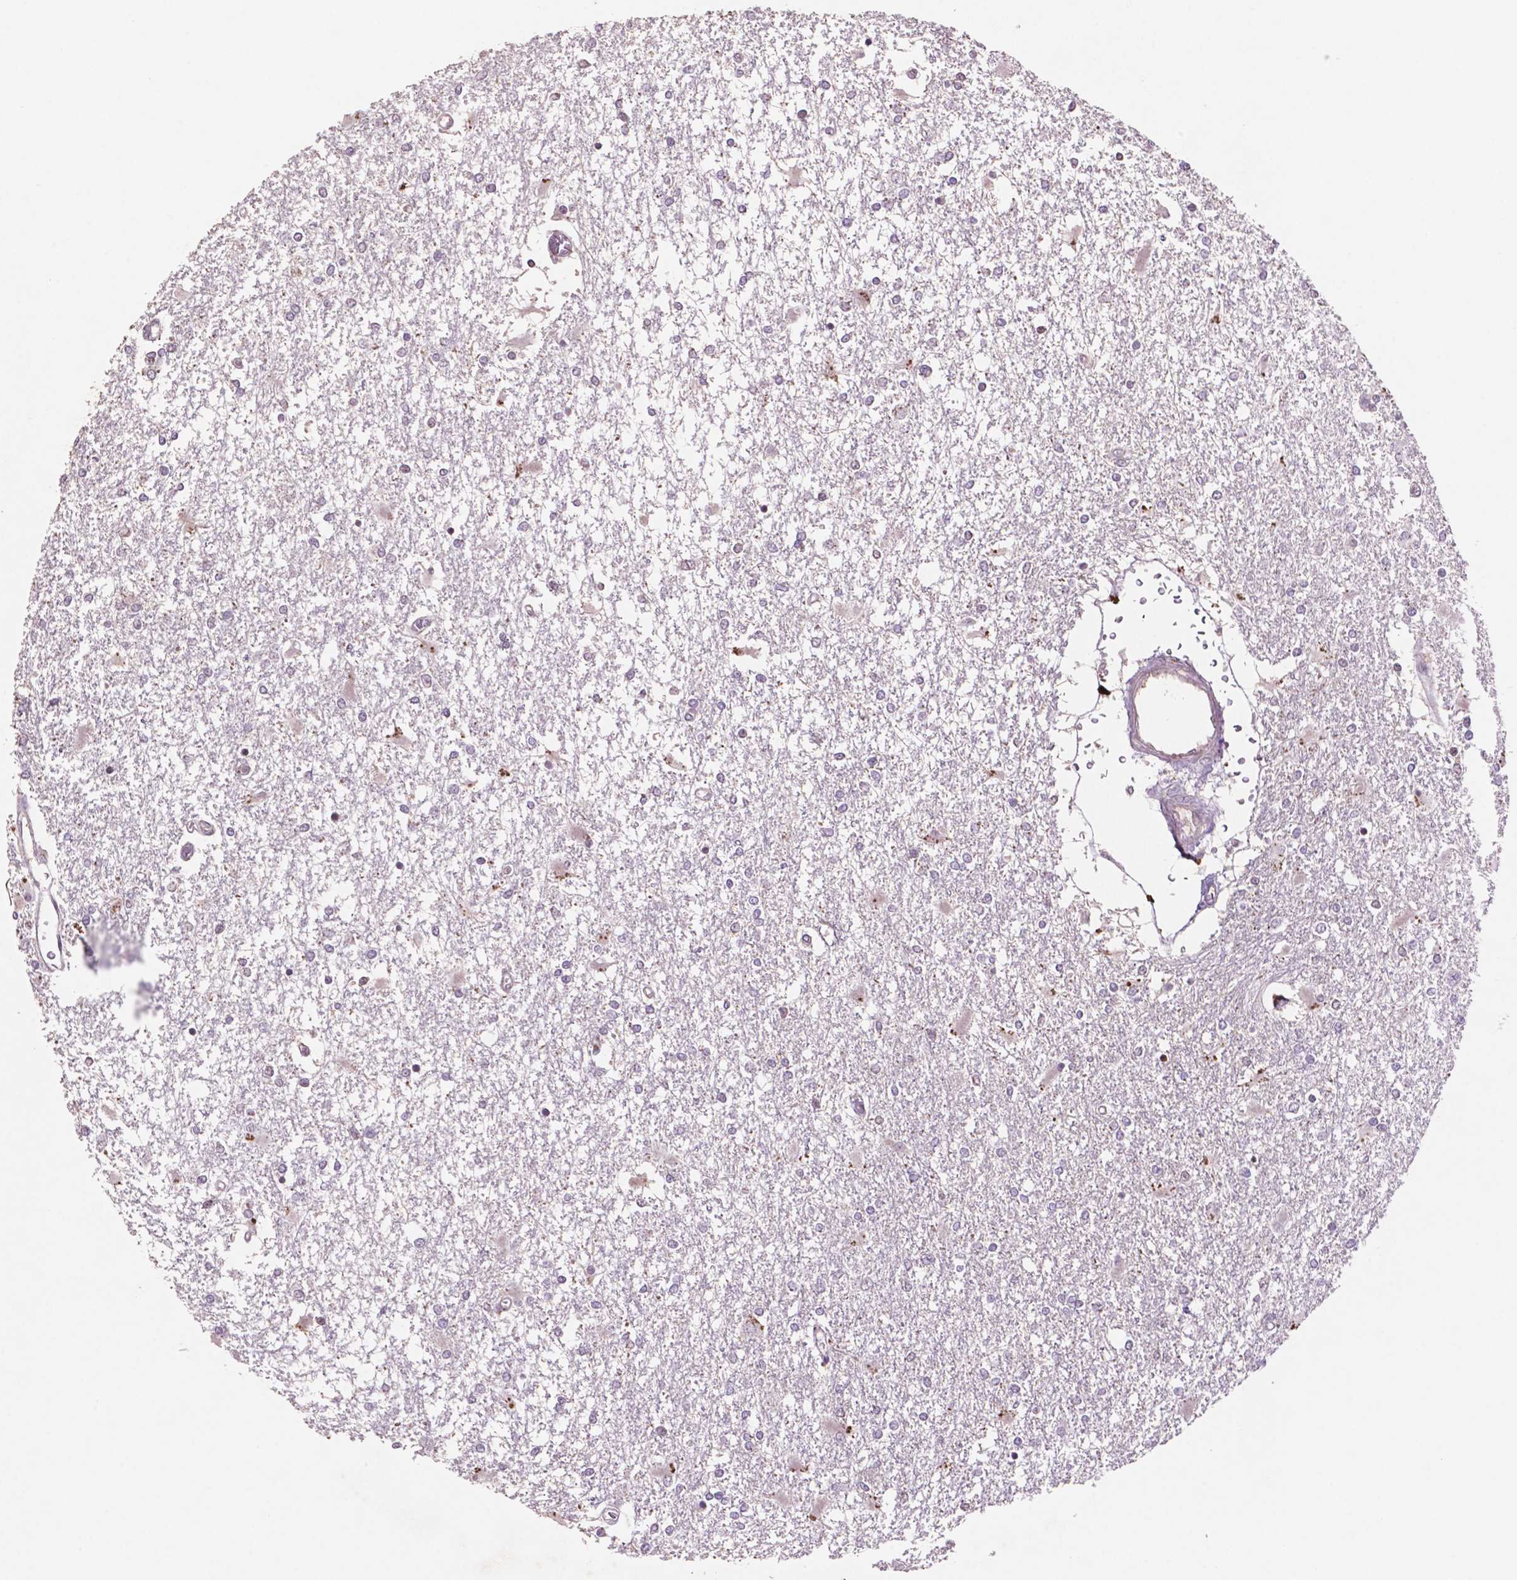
{"staining": {"intensity": "negative", "quantity": "none", "location": "none"}, "tissue": "glioma", "cell_type": "Tumor cells", "image_type": "cancer", "snomed": [{"axis": "morphology", "description": "Glioma, malignant, High grade"}, {"axis": "topography", "description": "Cerebral cortex"}], "caption": "Glioma was stained to show a protein in brown. There is no significant expression in tumor cells.", "gene": "GLRX", "patient": {"sex": "male", "age": 79}}